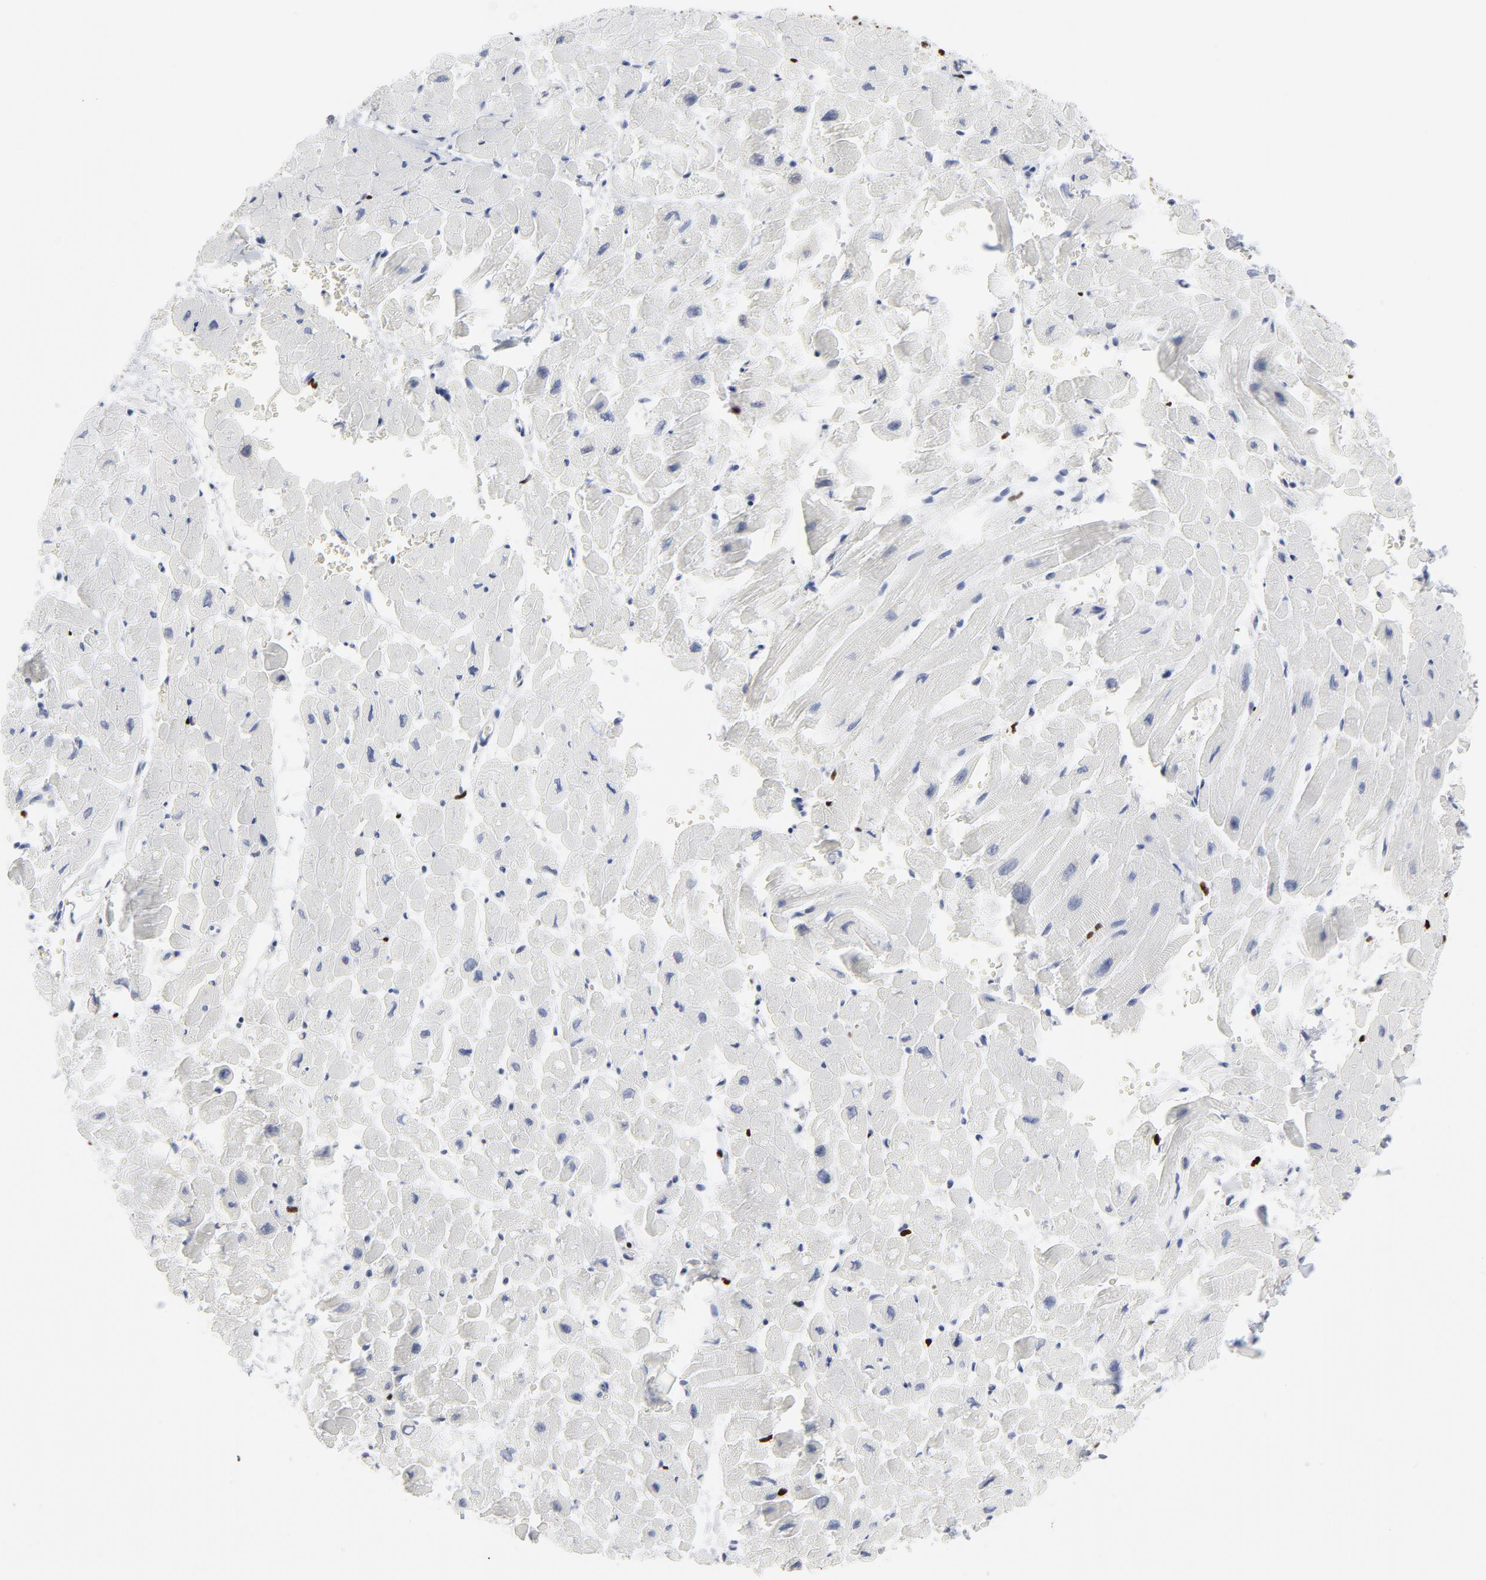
{"staining": {"intensity": "negative", "quantity": "none", "location": "none"}, "tissue": "heart muscle", "cell_type": "Cardiomyocytes", "image_type": "normal", "snomed": [{"axis": "morphology", "description": "Normal tissue, NOS"}, {"axis": "topography", "description": "Heart"}], "caption": "An immunohistochemistry (IHC) micrograph of normal heart muscle is shown. There is no staining in cardiomyocytes of heart muscle.", "gene": "SMARCC2", "patient": {"sex": "male", "age": 45}}